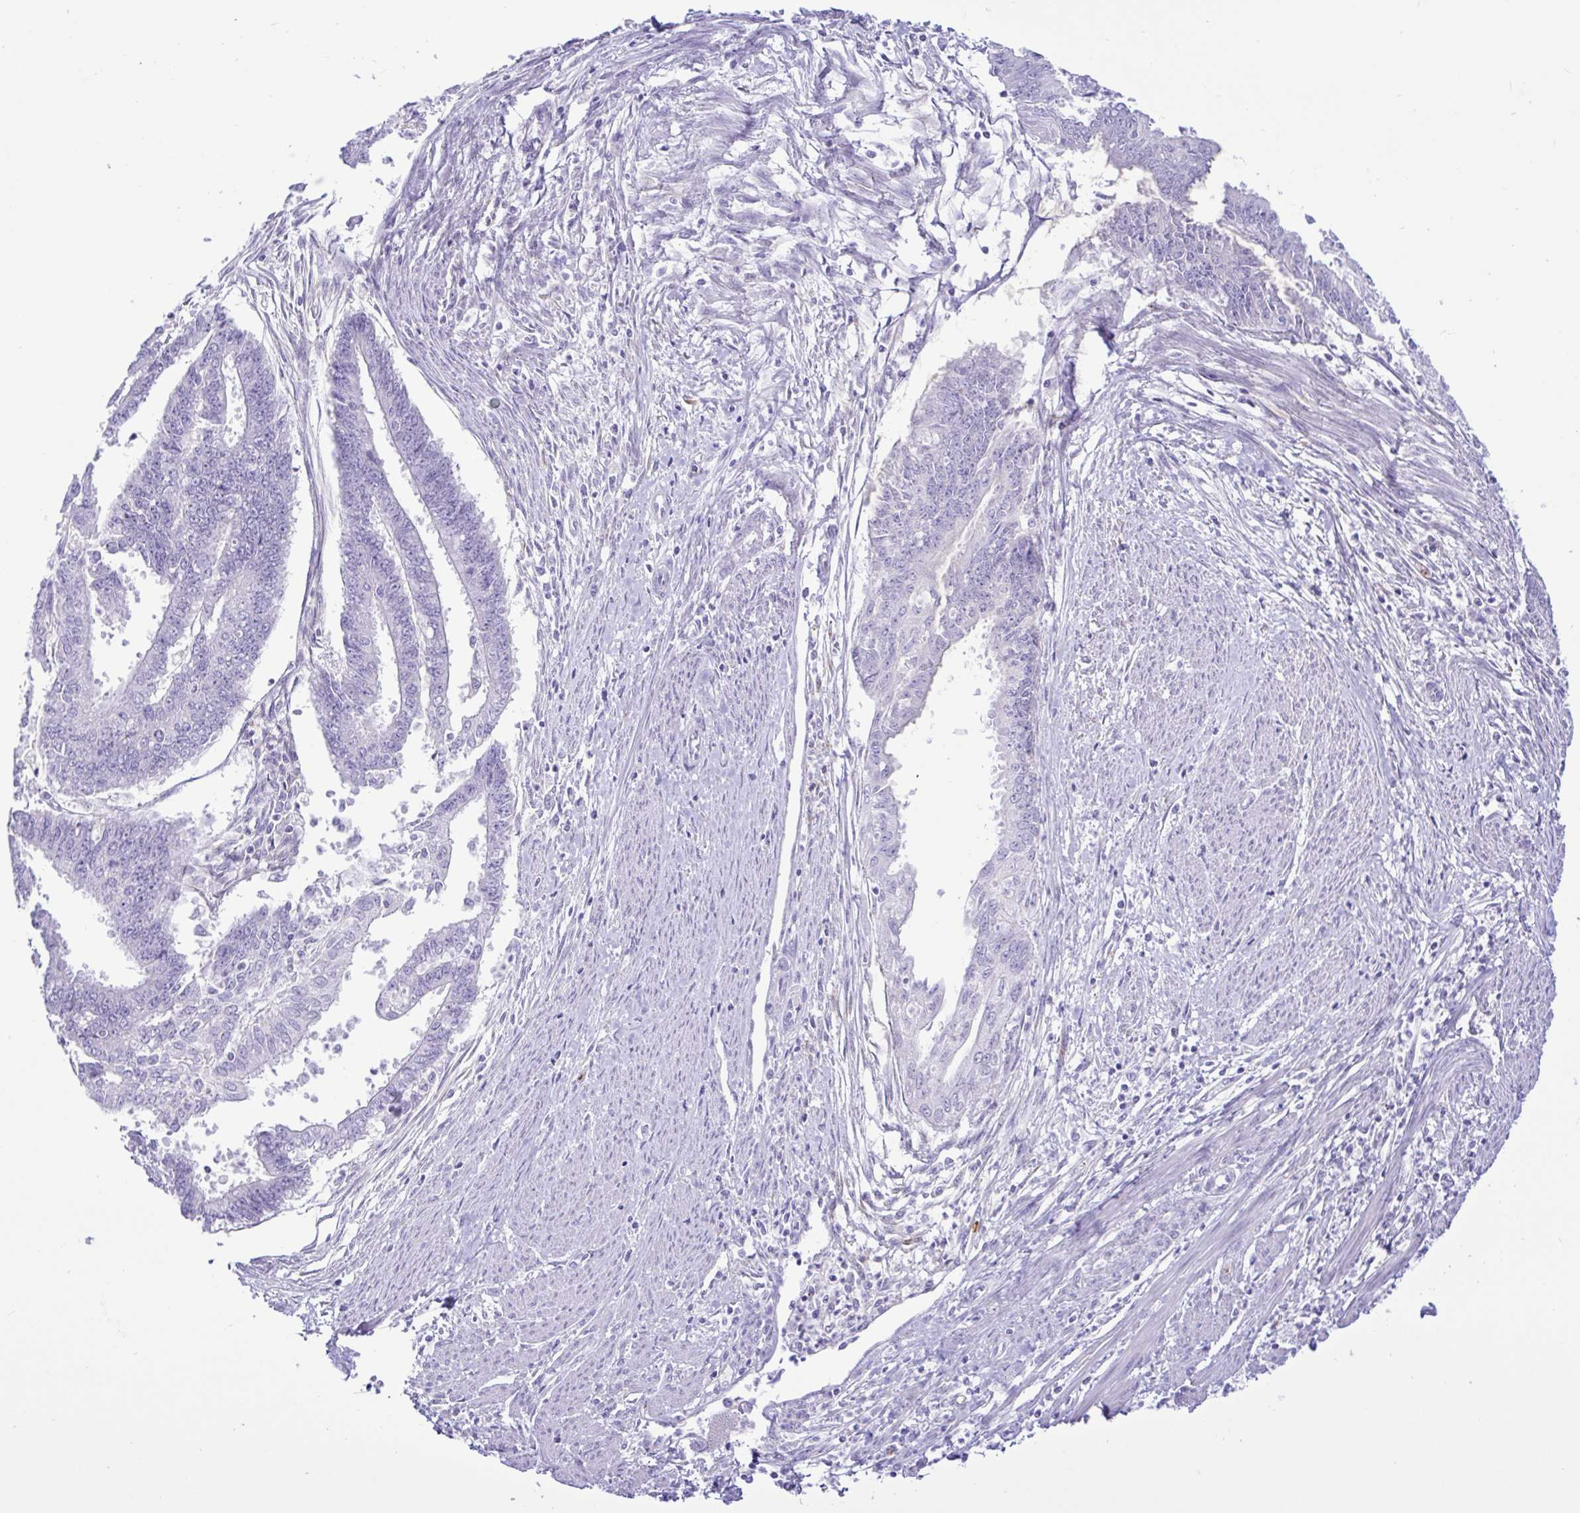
{"staining": {"intensity": "negative", "quantity": "none", "location": "none"}, "tissue": "endometrial cancer", "cell_type": "Tumor cells", "image_type": "cancer", "snomed": [{"axis": "morphology", "description": "Adenocarcinoma, NOS"}, {"axis": "topography", "description": "Endometrium"}], "caption": "This micrograph is of adenocarcinoma (endometrial) stained with immunohistochemistry to label a protein in brown with the nuclei are counter-stained blue. There is no staining in tumor cells.", "gene": "SREBF1", "patient": {"sex": "female", "age": 73}}